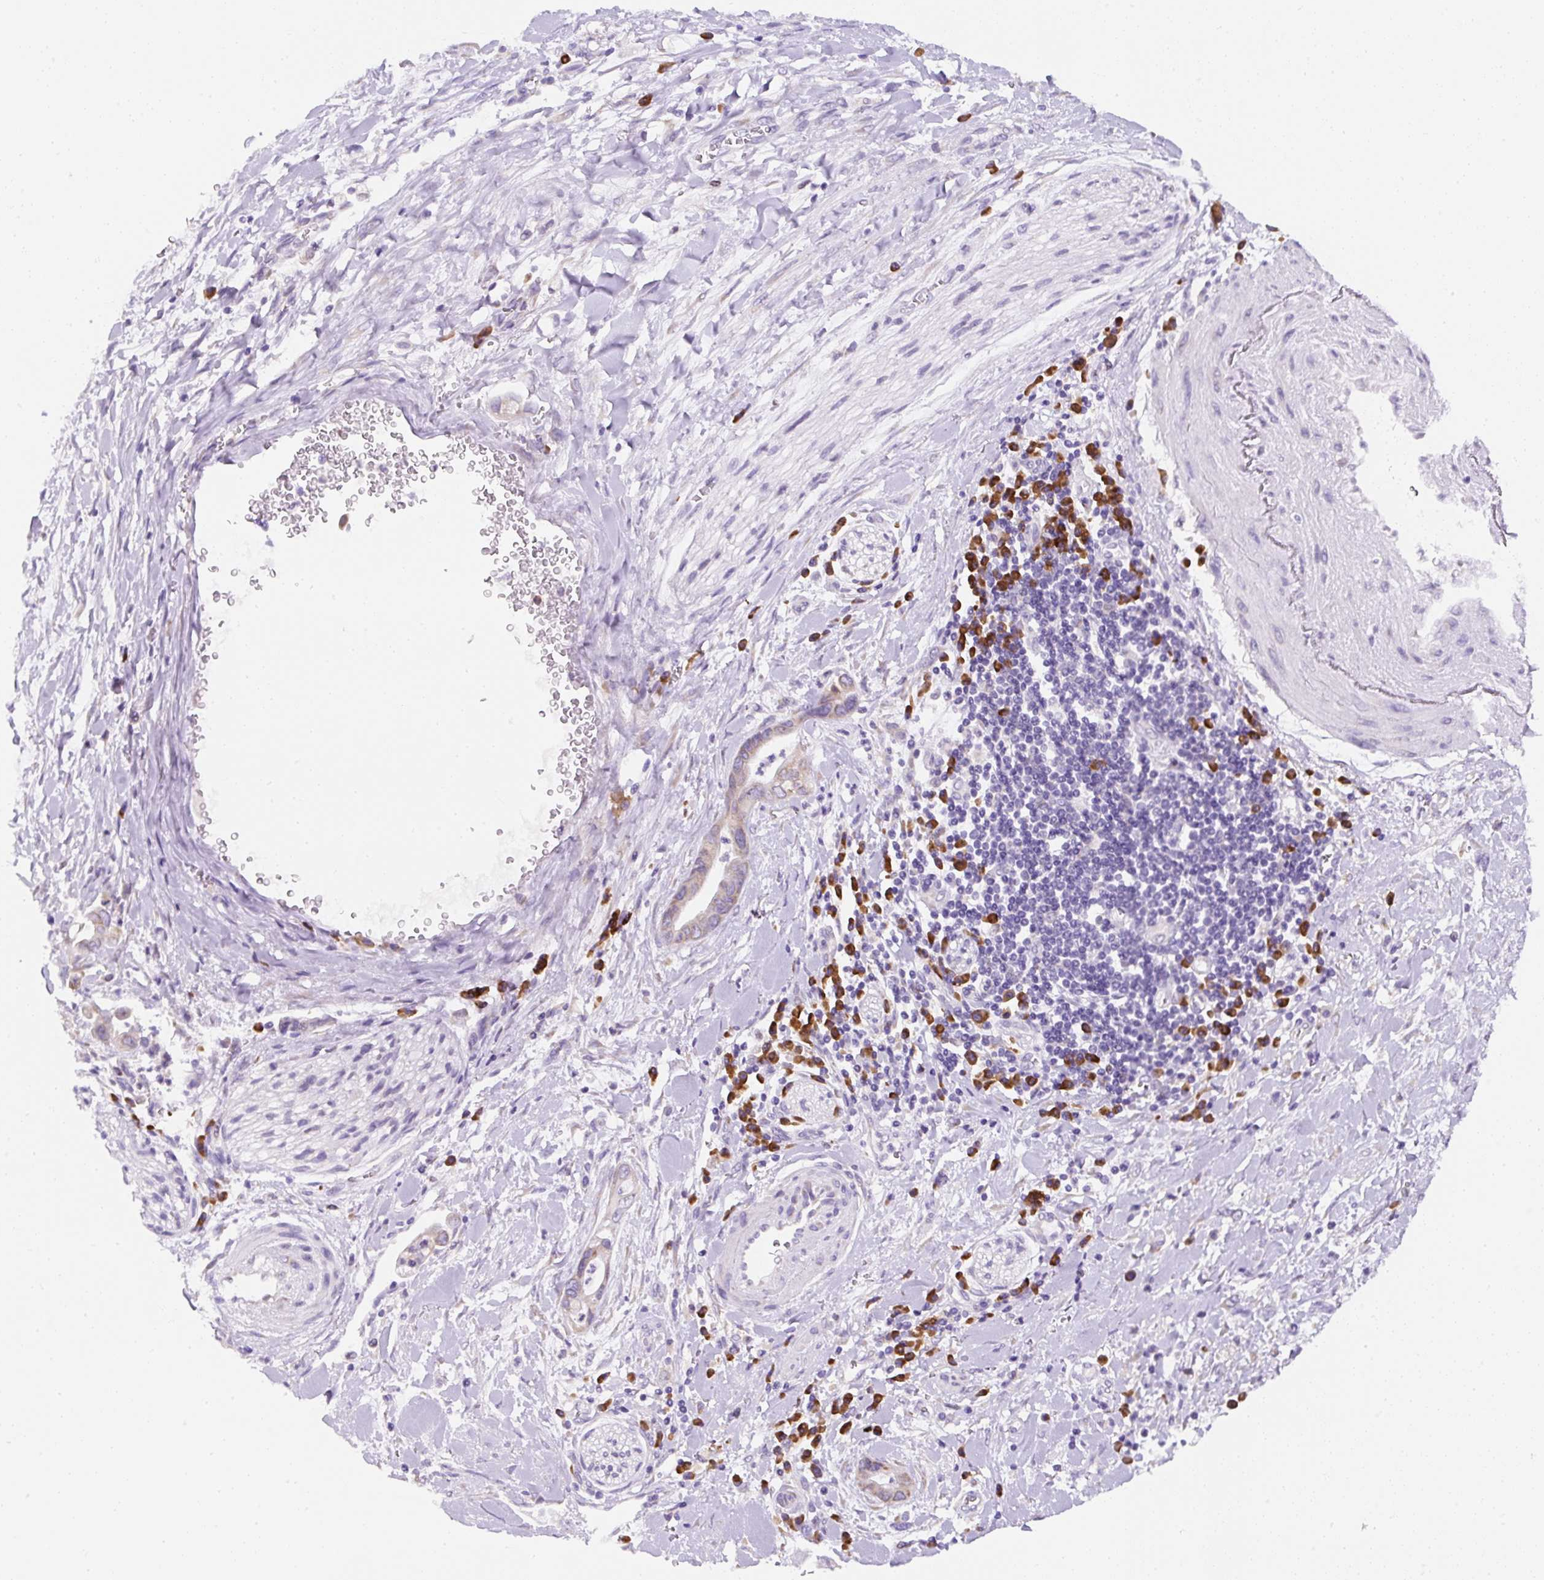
{"staining": {"intensity": "negative", "quantity": "none", "location": "none"}, "tissue": "pancreatic cancer", "cell_type": "Tumor cells", "image_type": "cancer", "snomed": [{"axis": "morphology", "description": "Adenocarcinoma, NOS"}, {"axis": "topography", "description": "Pancreas"}], "caption": "This micrograph is of adenocarcinoma (pancreatic) stained with immunohistochemistry (IHC) to label a protein in brown with the nuclei are counter-stained blue. There is no expression in tumor cells.", "gene": "DDOST", "patient": {"sex": "male", "age": 75}}